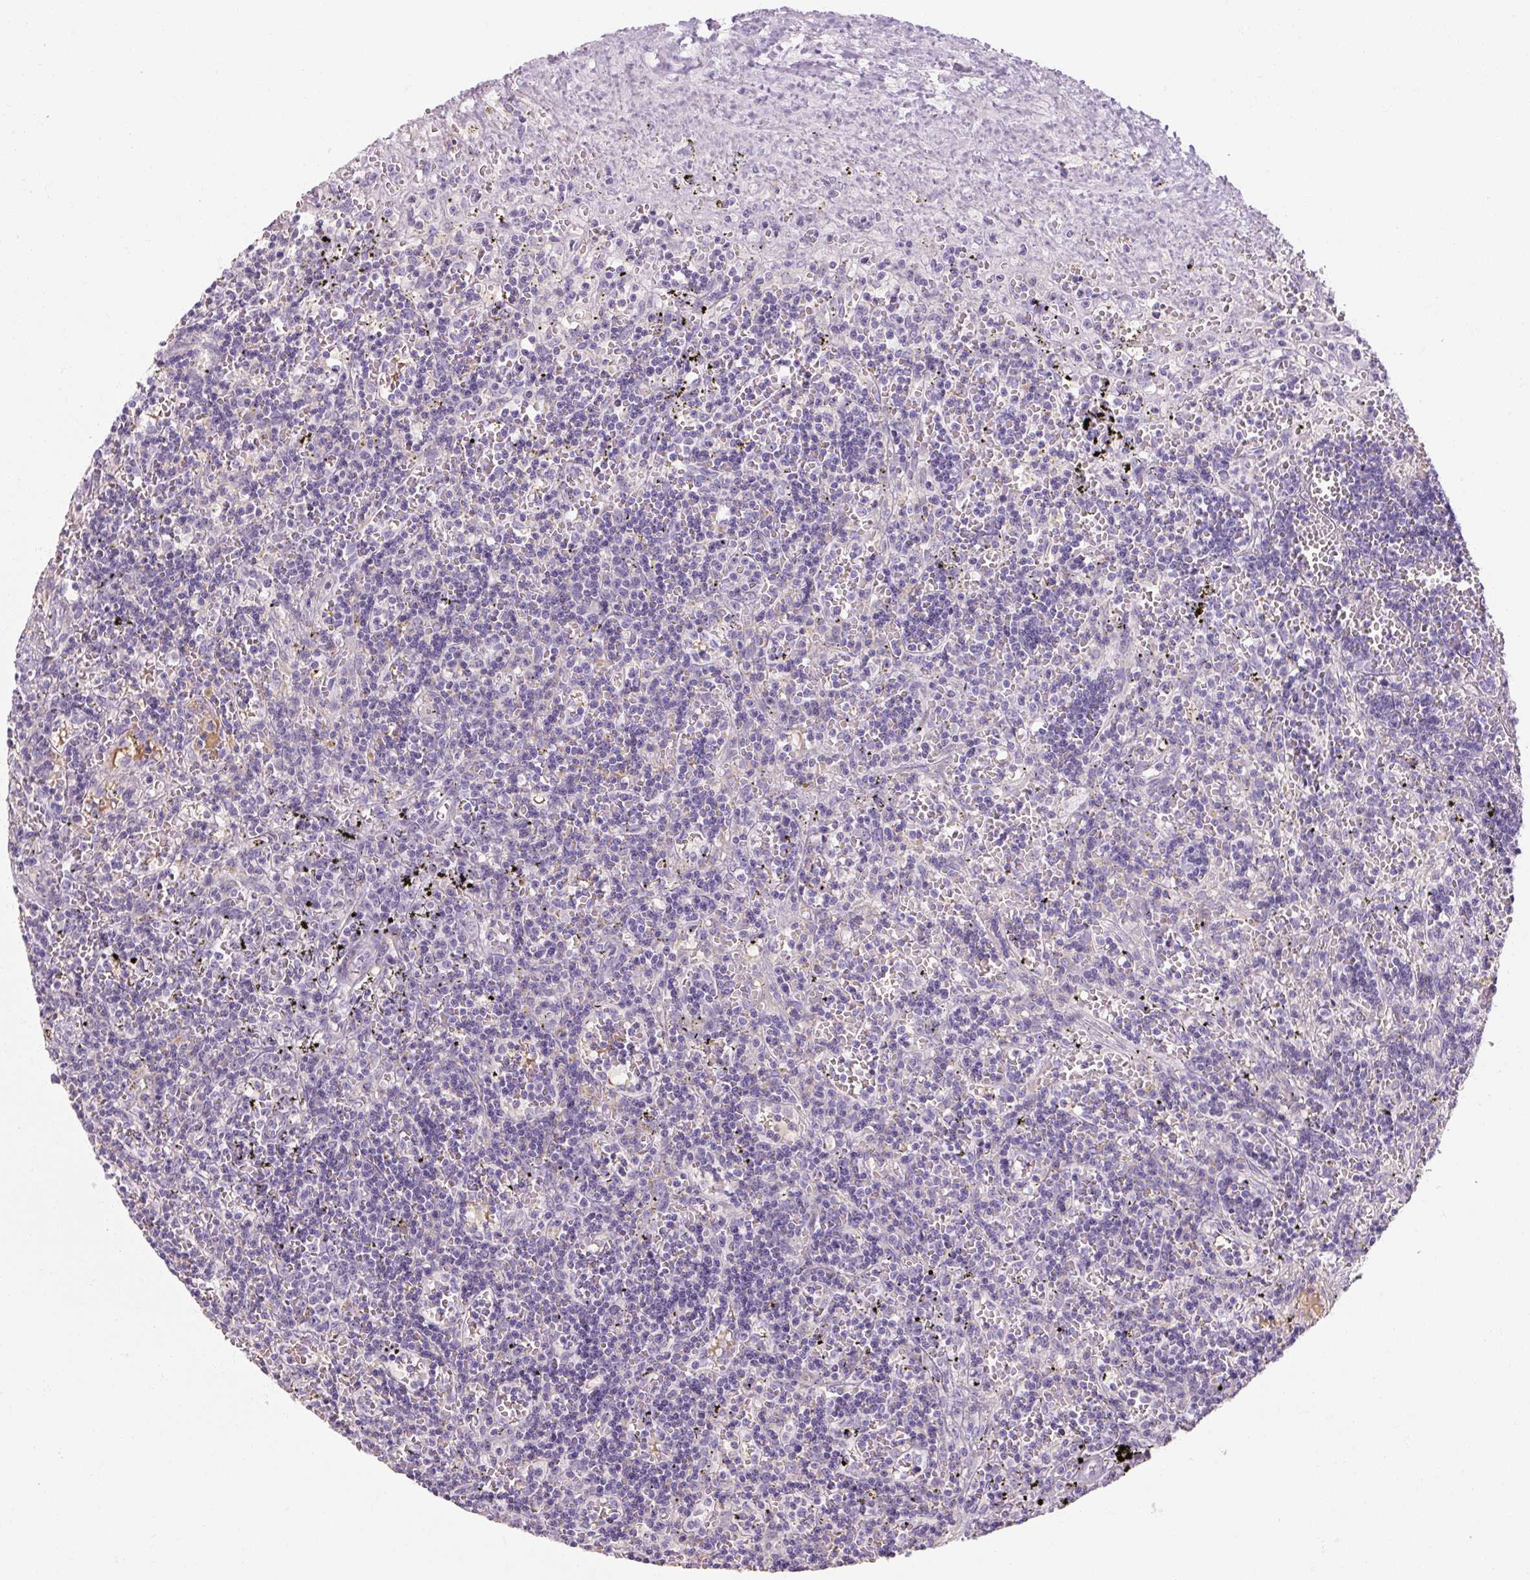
{"staining": {"intensity": "negative", "quantity": "none", "location": "none"}, "tissue": "lymphoma", "cell_type": "Tumor cells", "image_type": "cancer", "snomed": [{"axis": "morphology", "description": "Malignant lymphoma, non-Hodgkin's type, Low grade"}, {"axis": "topography", "description": "Spleen"}], "caption": "DAB (3,3'-diaminobenzidine) immunohistochemical staining of lymphoma reveals no significant staining in tumor cells.", "gene": "NFE2L3", "patient": {"sex": "male", "age": 60}}